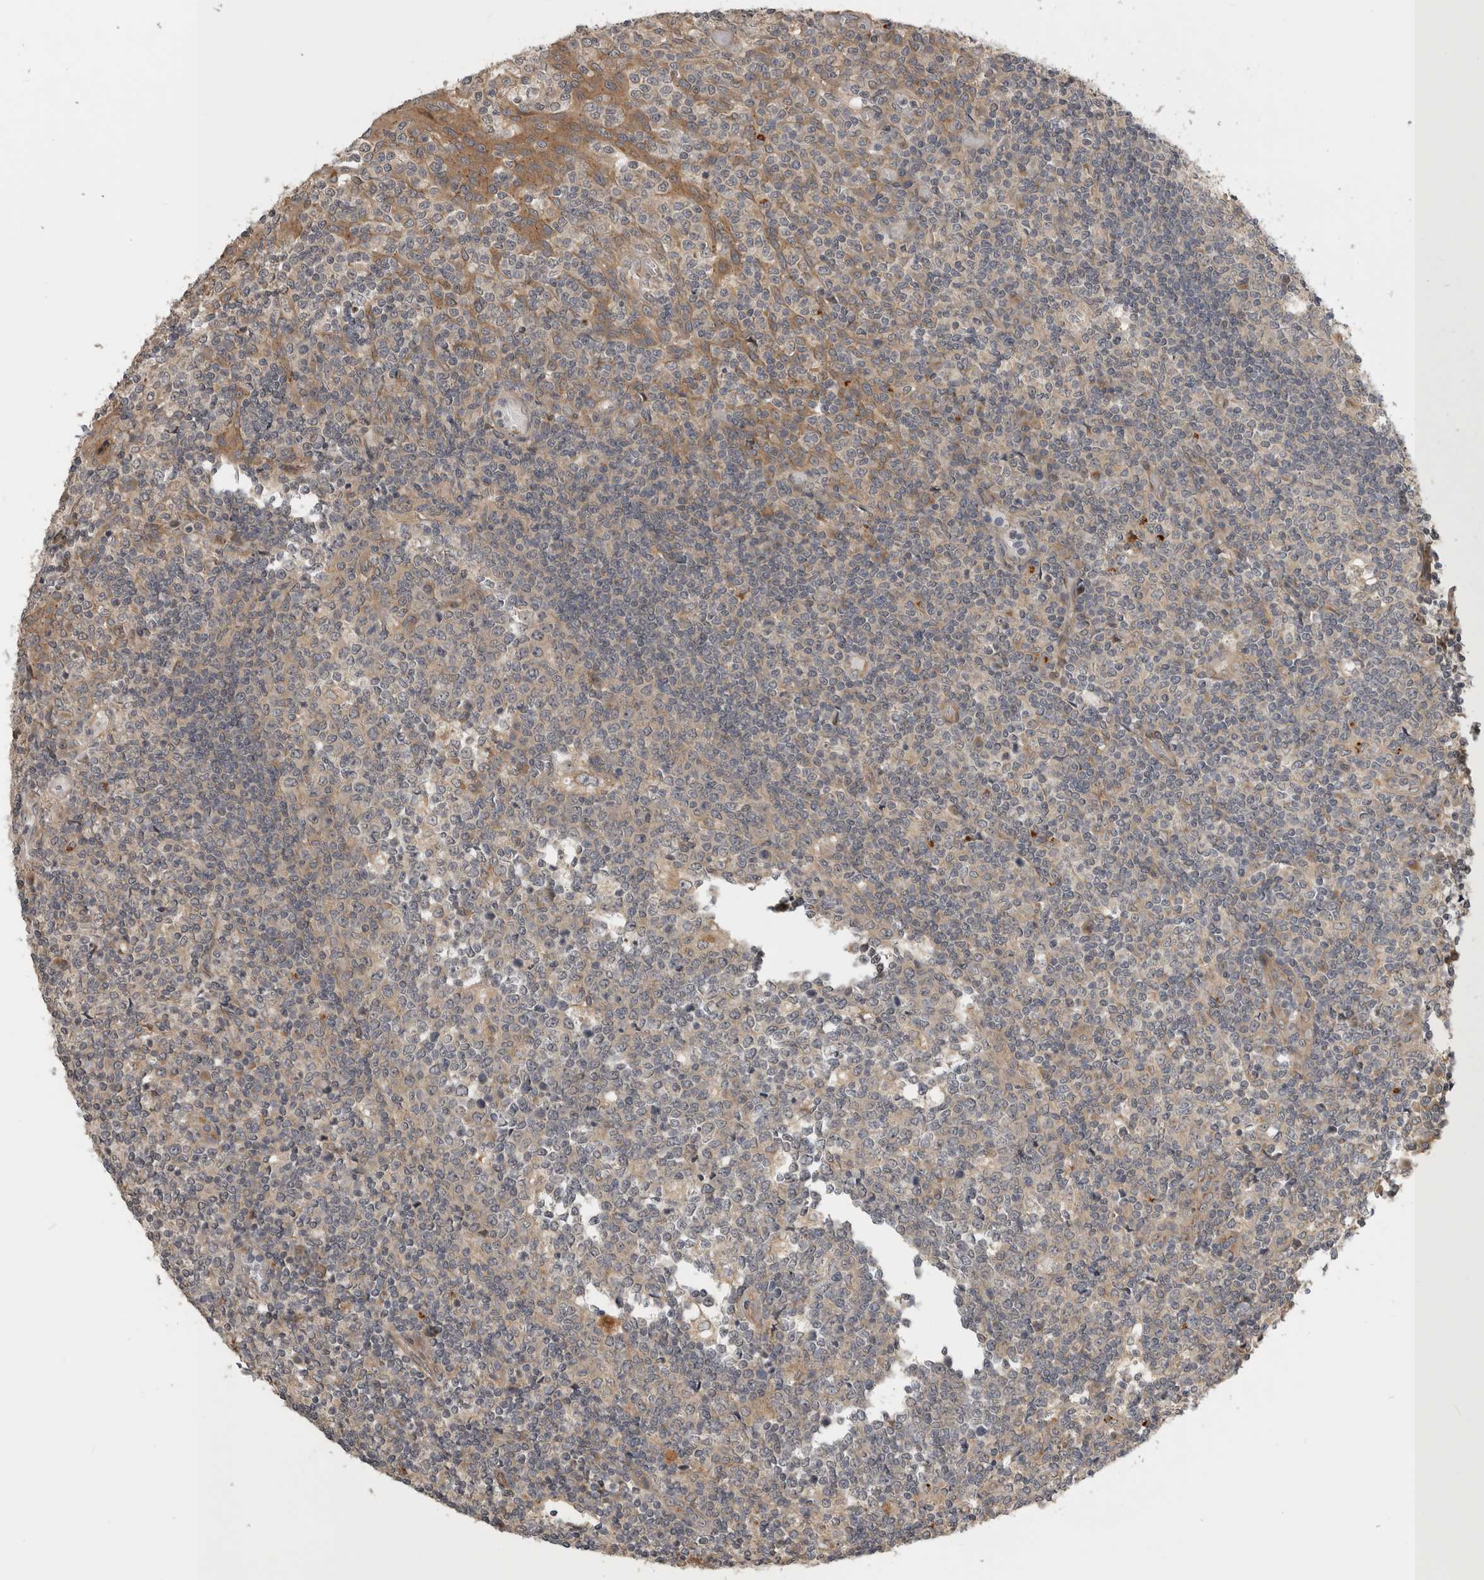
{"staining": {"intensity": "weak", "quantity": ">75%", "location": "cytoplasmic/membranous"}, "tissue": "tonsil", "cell_type": "Germinal center cells", "image_type": "normal", "snomed": [{"axis": "morphology", "description": "Normal tissue, NOS"}, {"axis": "topography", "description": "Tonsil"}], "caption": "Protein staining demonstrates weak cytoplasmic/membranous positivity in approximately >75% of germinal center cells in benign tonsil. The staining was performed using DAB (3,3'-diaminobenzidine), with brown indicating positive protein expression. Nuclei are stained blue with hematoxylin.", "gene": "CUEDC1", "patient": {"sex": "female", "age": 19}}